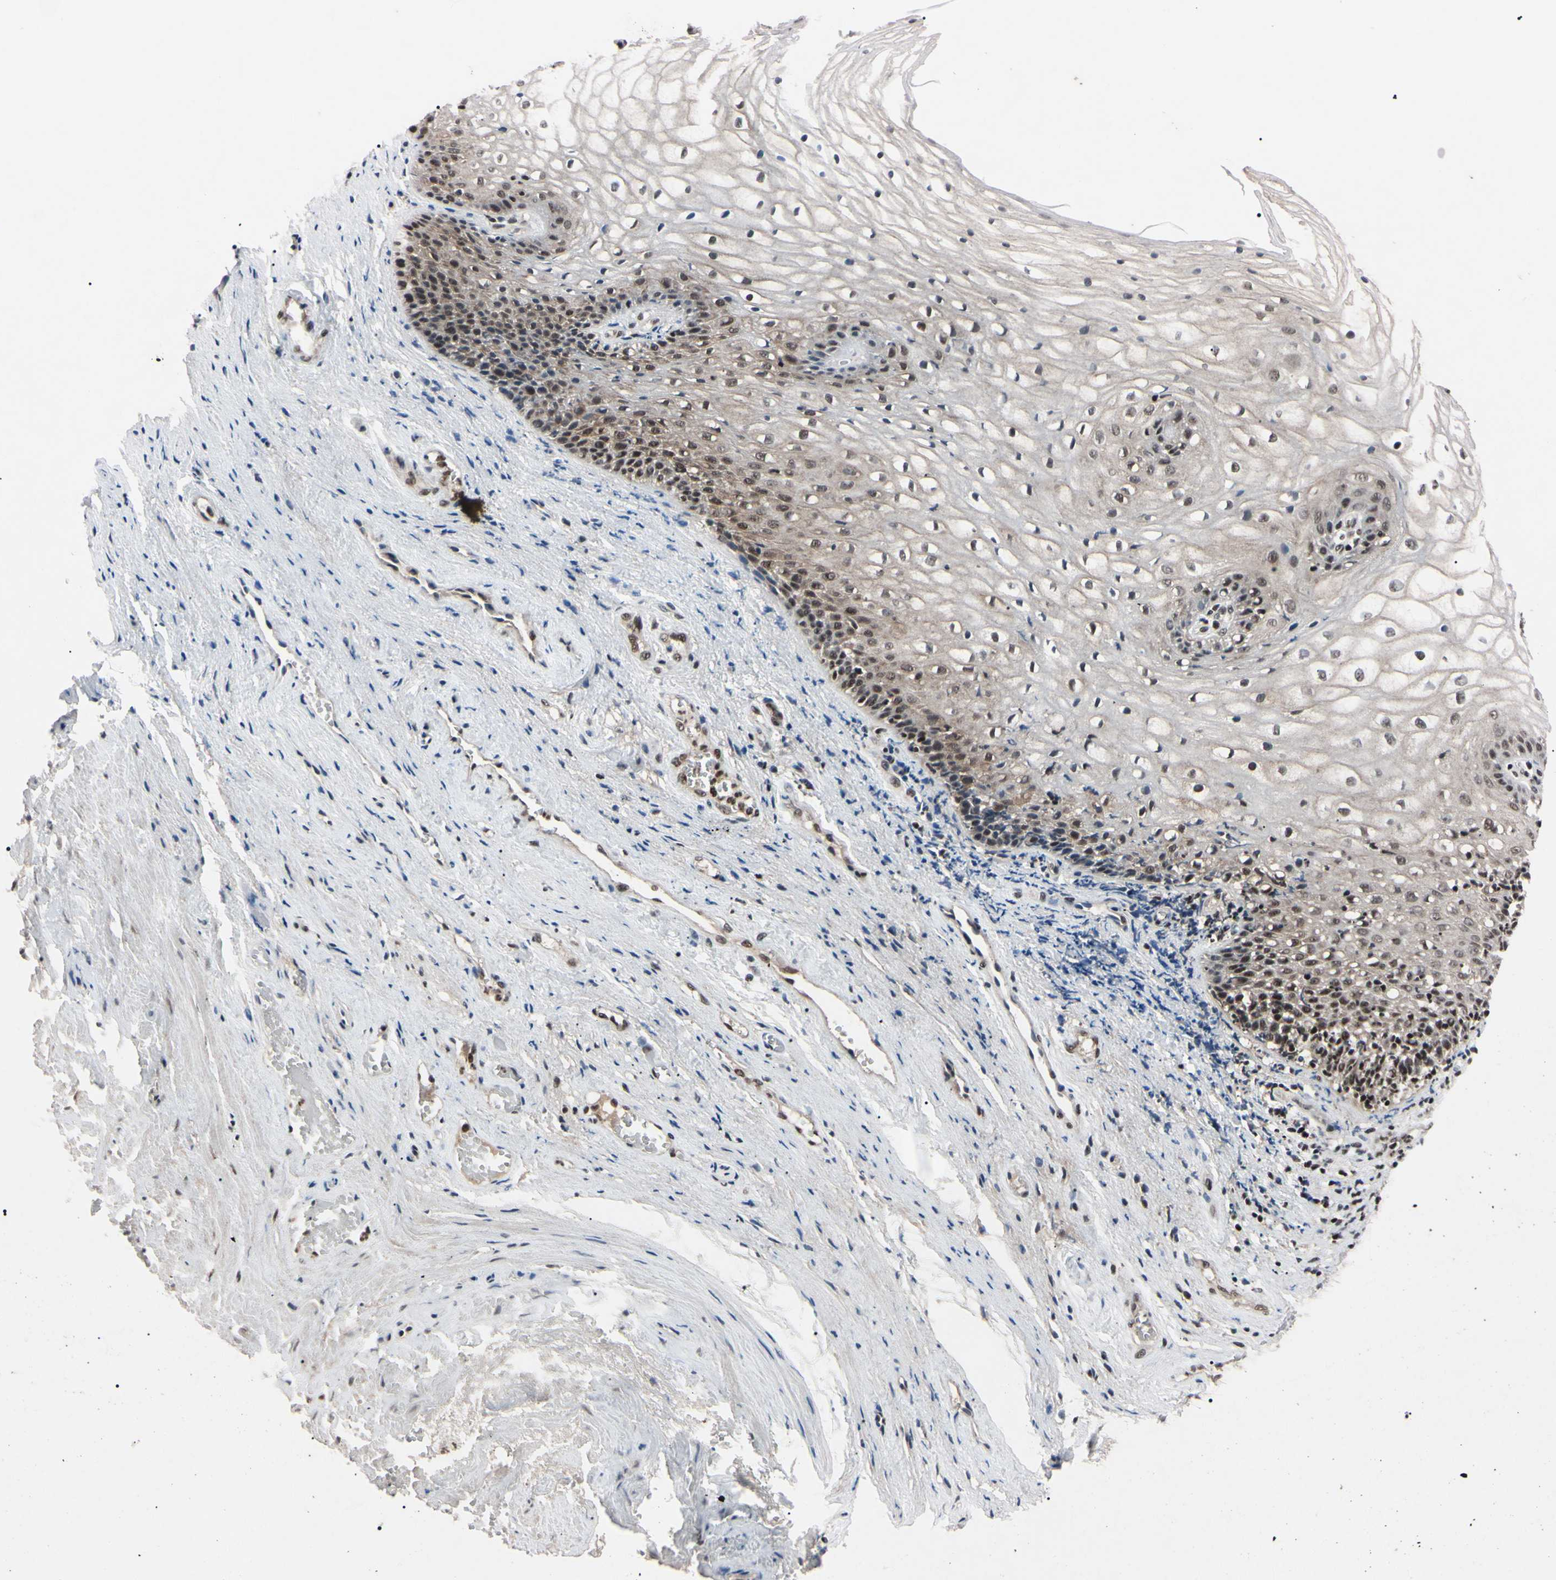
{"staining": {"intensity": "moderate", "quantity": "25%-75%", "location": "cytoplasmic/membranous,nuclear"}, "tissue": "vagina", "cell_type": "Squamous epithelial cells", "image_type": "normal", "snomed": [{"axis": "morphology", "description": "Normal tissue, NOS"}, {"axis": "topography", "description": "Vagina"}], "caption": "Brown immunohistochemical staining in normal vagina demonstrates moderate cytoplasmic/membranous,nuclear expression in approximately 25%-75% of squamous epithelial cells.", "gene": "YY1", "patient": {"sex": "female", "age": 34}}